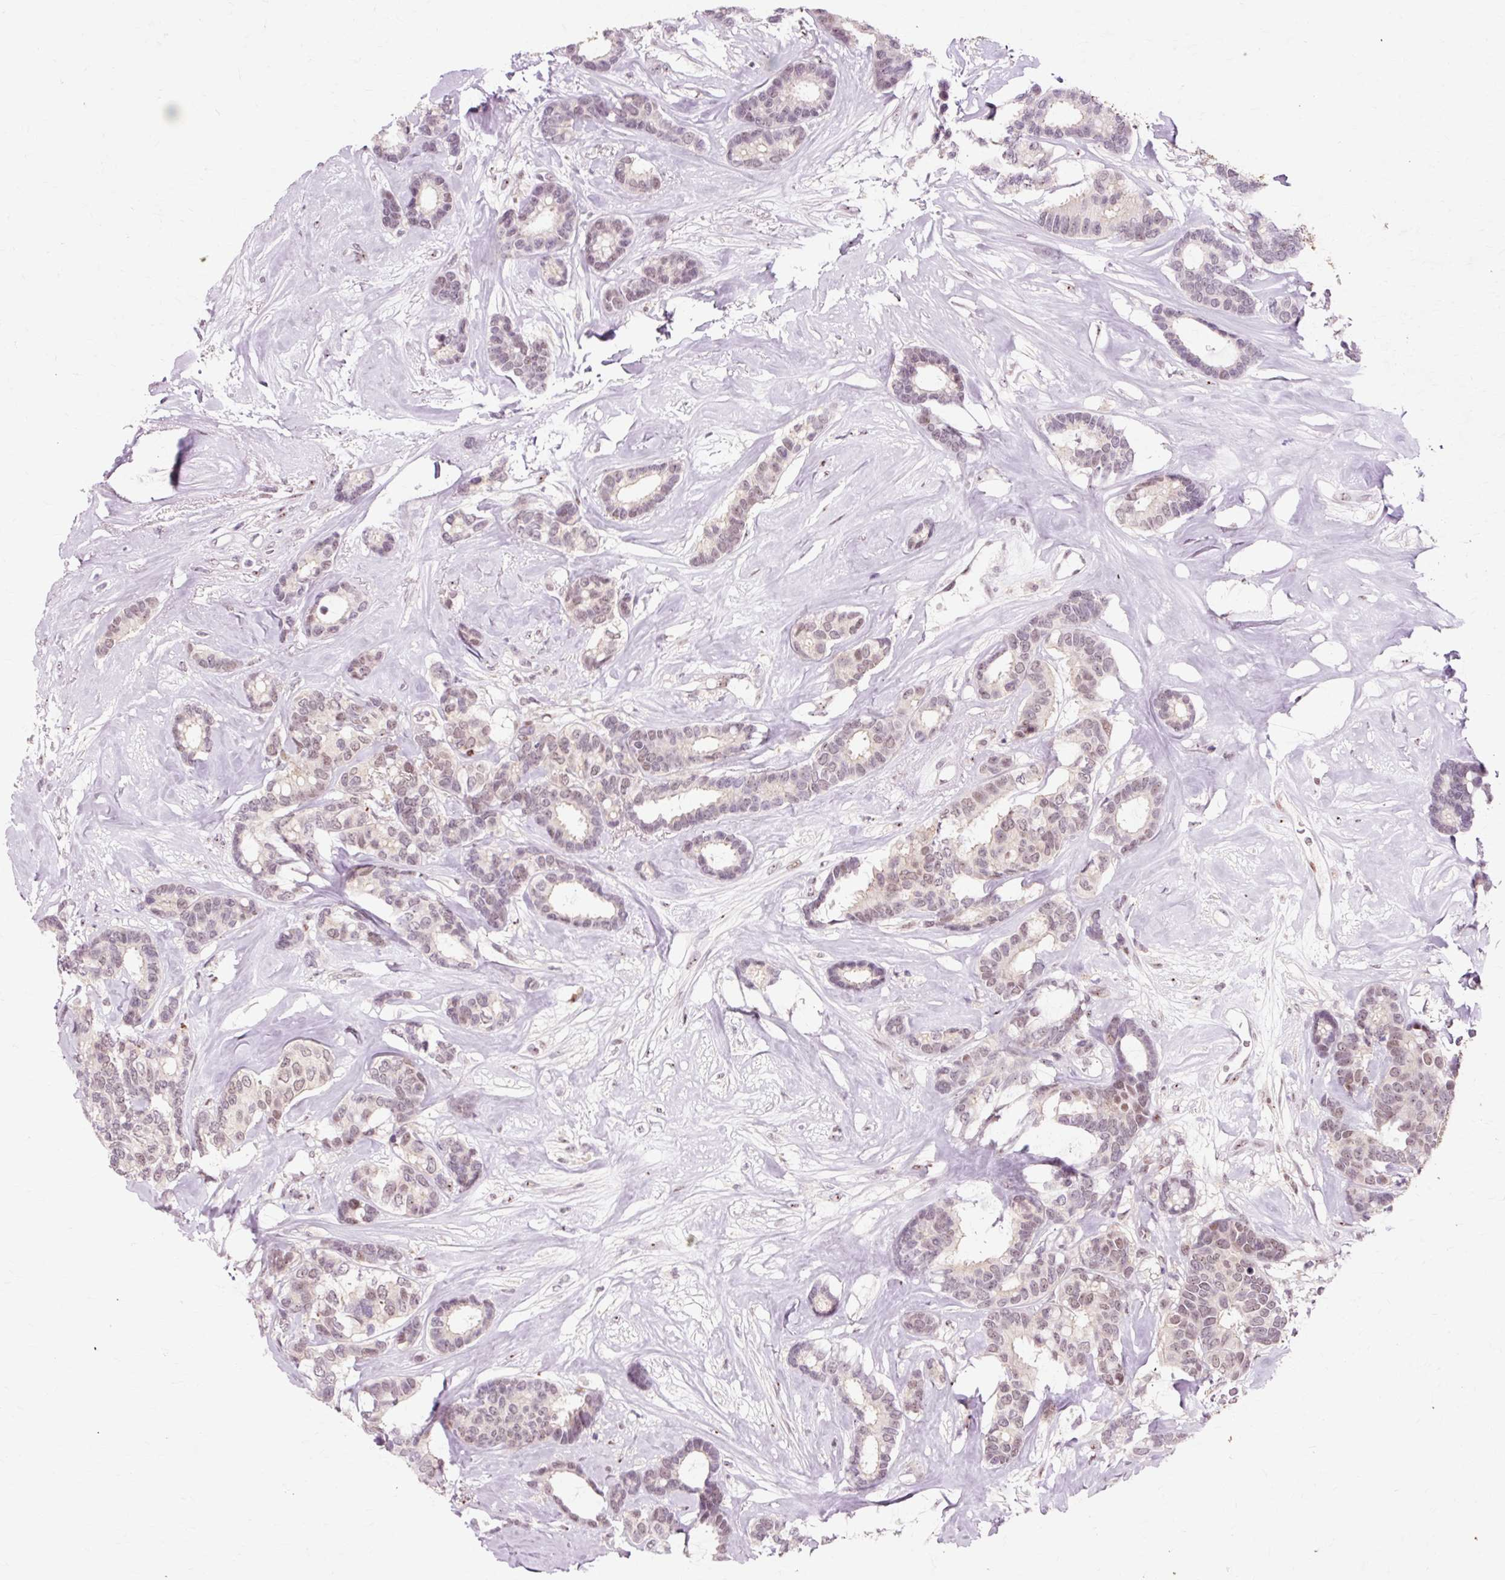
{"staining": {"intensity": "weak", "quantity": "25%-75%", "location": "nuclear"}, "tissue": "breast cancer", "cell_type": "Tumor cells", "image_type": "cancer", "snomed": [{"axis": "morphology", "description": "Duct carcinoma"}, {"axis": "topography", "description": "Breast"}], "caption": "Protein expression analysis of infiltrating ductal carcinoma (breast) displays weak nuclear staining in about 25%-75% of tumor cells.", "gene": "MACROD2", "patient": {"sex": "female", "age": 87}}